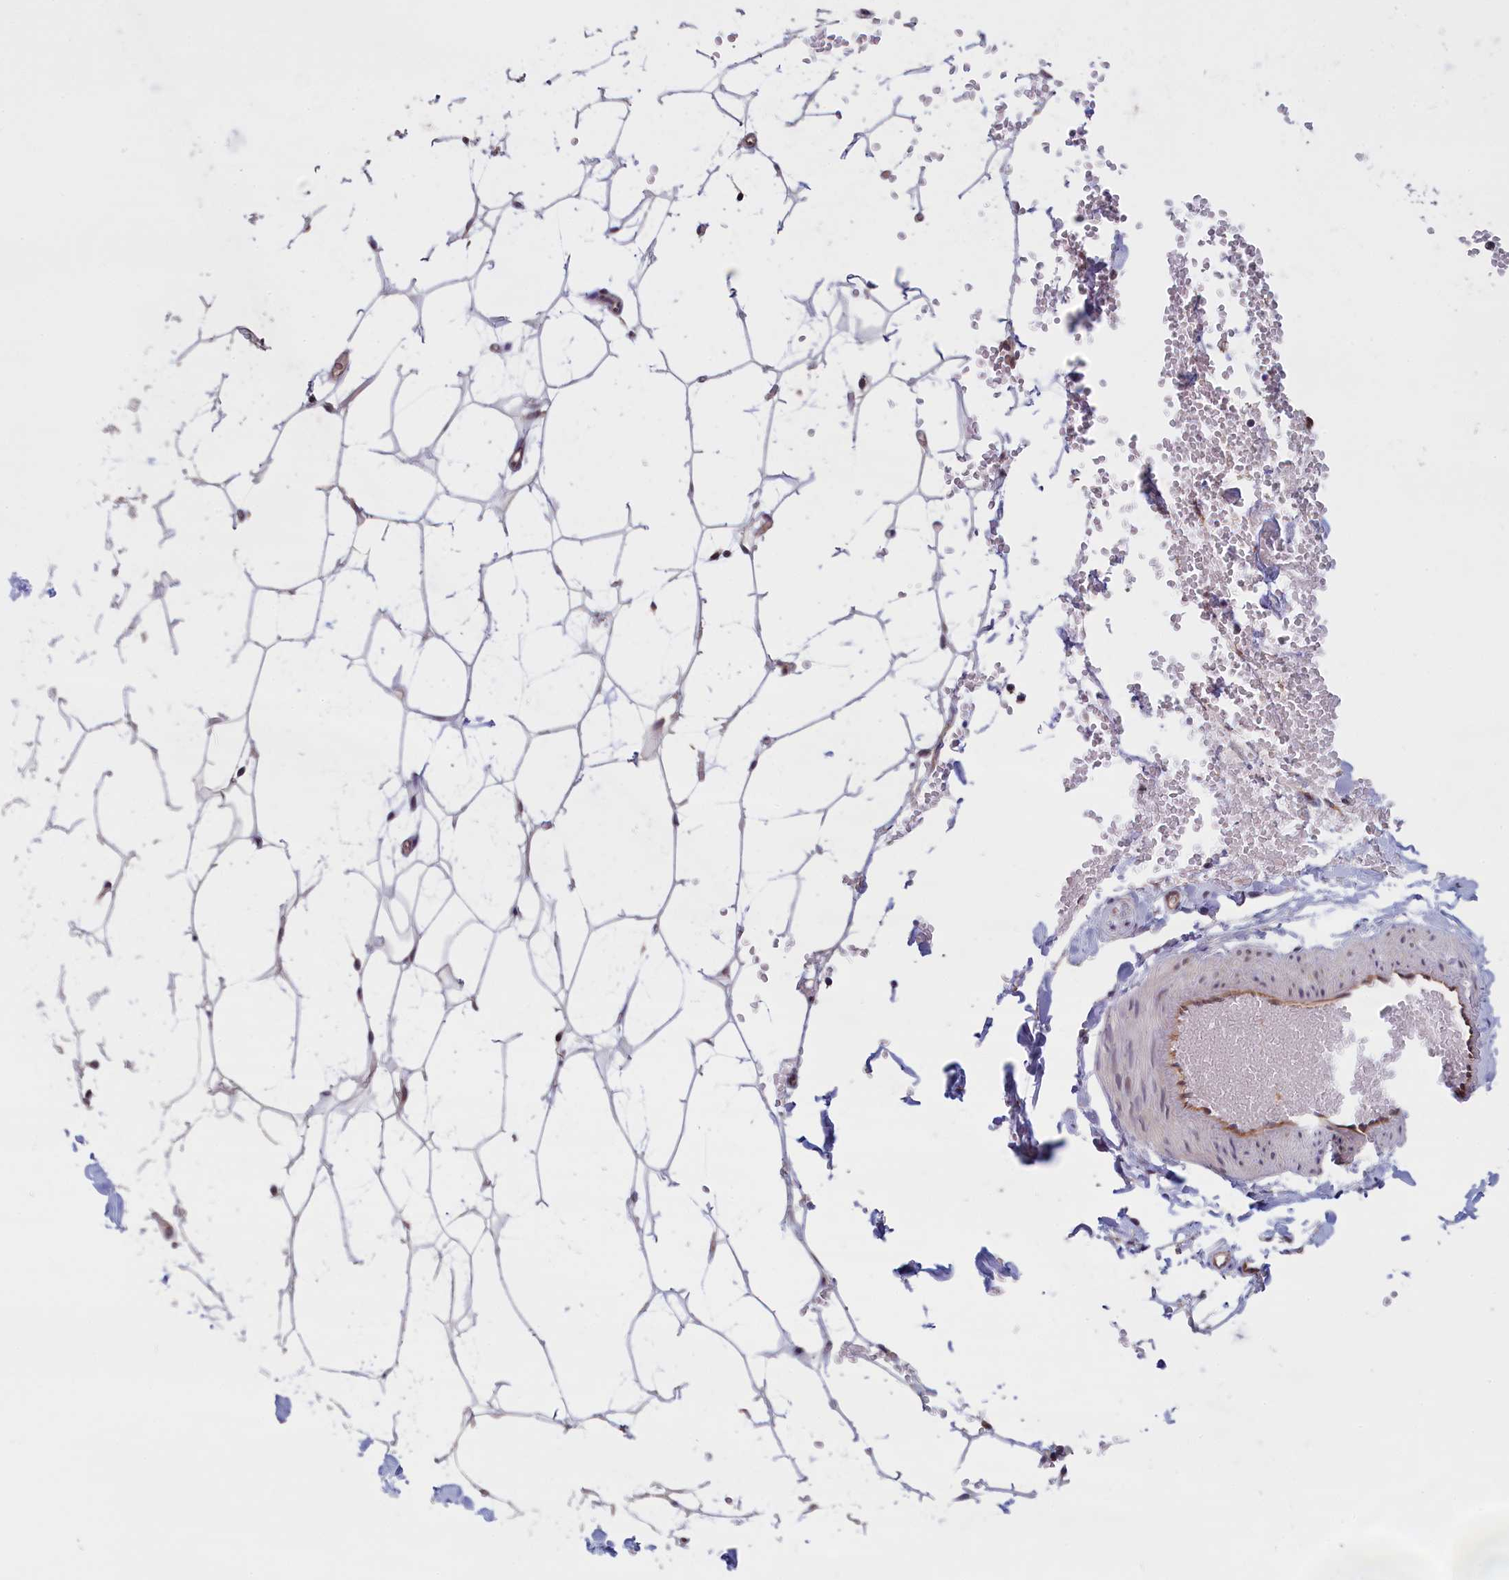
{"staining": {"intensity": "weak", "quantity": "25%-75%", "location": "cytoplasmic/membranous"}, "tissue": "adipose tissue", "cell_type": "Adipocytes", "image_type": "normal", "snomed": [{"axis": "morphology", "description": "Normal tissue, NOS"}, {"axis": "topography", "description": "Breast"}], "caption": "DAB (3,3'-diaminobenzidine) immunohistochemical staining of normal human adipose tissue reveals weak cytoplasmic/membranous protein positivity in about 25%-75% of adipocytes. (Stains: DAB in brown, nuclei in blue, Microscopy: brightfield microscopy at high magnification).", "gene": "IGFALS", "patient": {"sex": "female", "age": 23}}